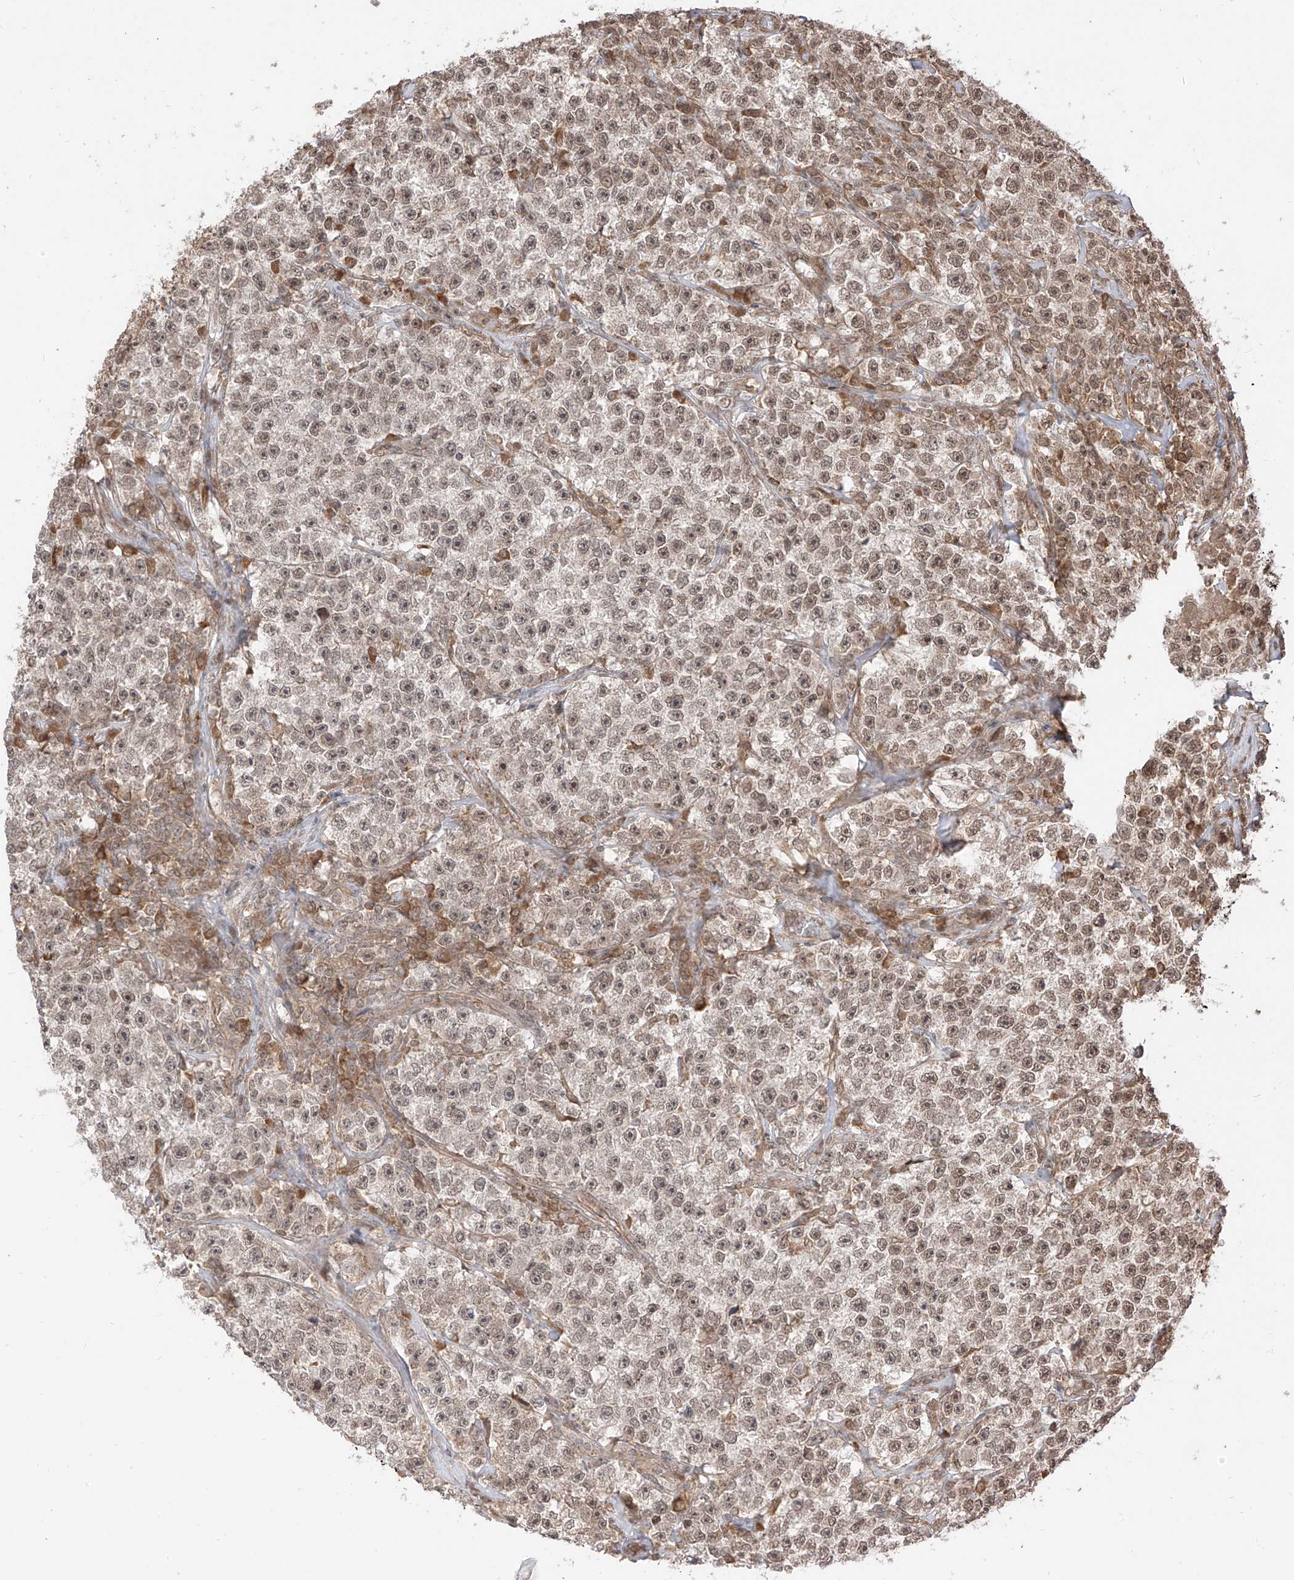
{"staining": {"intensity": "weak", "quantity": ">75%", "location": "nuclear"}, "tissue": "testis cancer", "cell_type": "Tumor cells", "image_type": "cancer", "snomed": [{"axis": "morphology", "description": "Seminoma, NOS"}, {"axis": "topography", "description": "Testis"}], "caption": "Weak nuclear staining is appreciated in about >75% of tumor cells in testis cancer (seminoma). The staining was performed using DAB, with brown indicating positive protein expression. Nuclei are stained blue with hematoxylin.", "gene": "LCOR", "patient": {"sex": "male", "age": 22}}